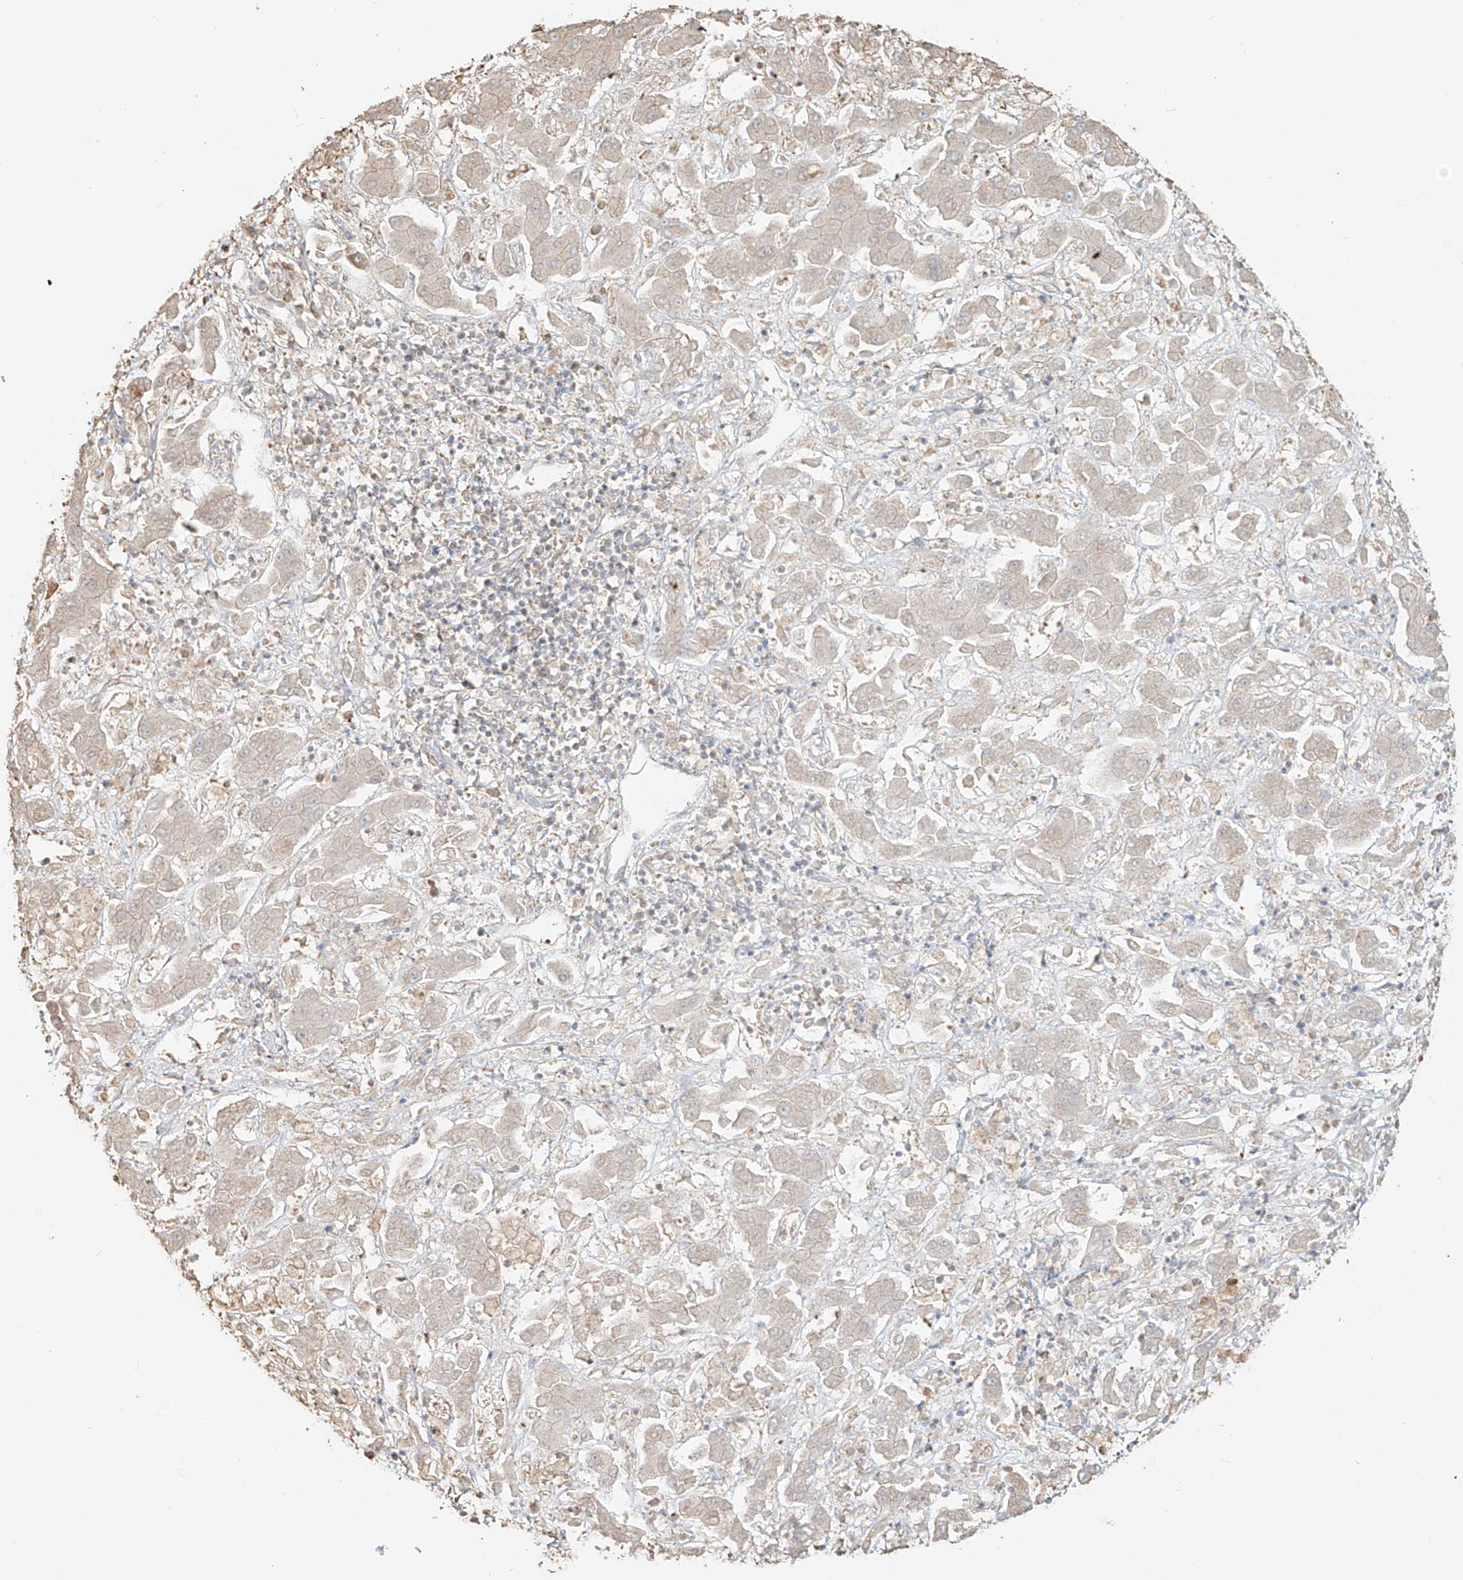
{"staining": {"intensity": "negative", "quantity": "none", "location": "none"}, "tissue": "liver cancer", "cell_type": "Tumor cells", "image_type": "cancer", "snomed": [{"axis": "morphology", "description": "Cholangiocarcinoma"}, {"axis": "topography", "description": "Liver"}], "caption": "Tumor cells show no significant protein positivity in cholangiocarcinoma (liver).", "gene": "NPHS1", "patient": {"sex": "male", "age": 50}}